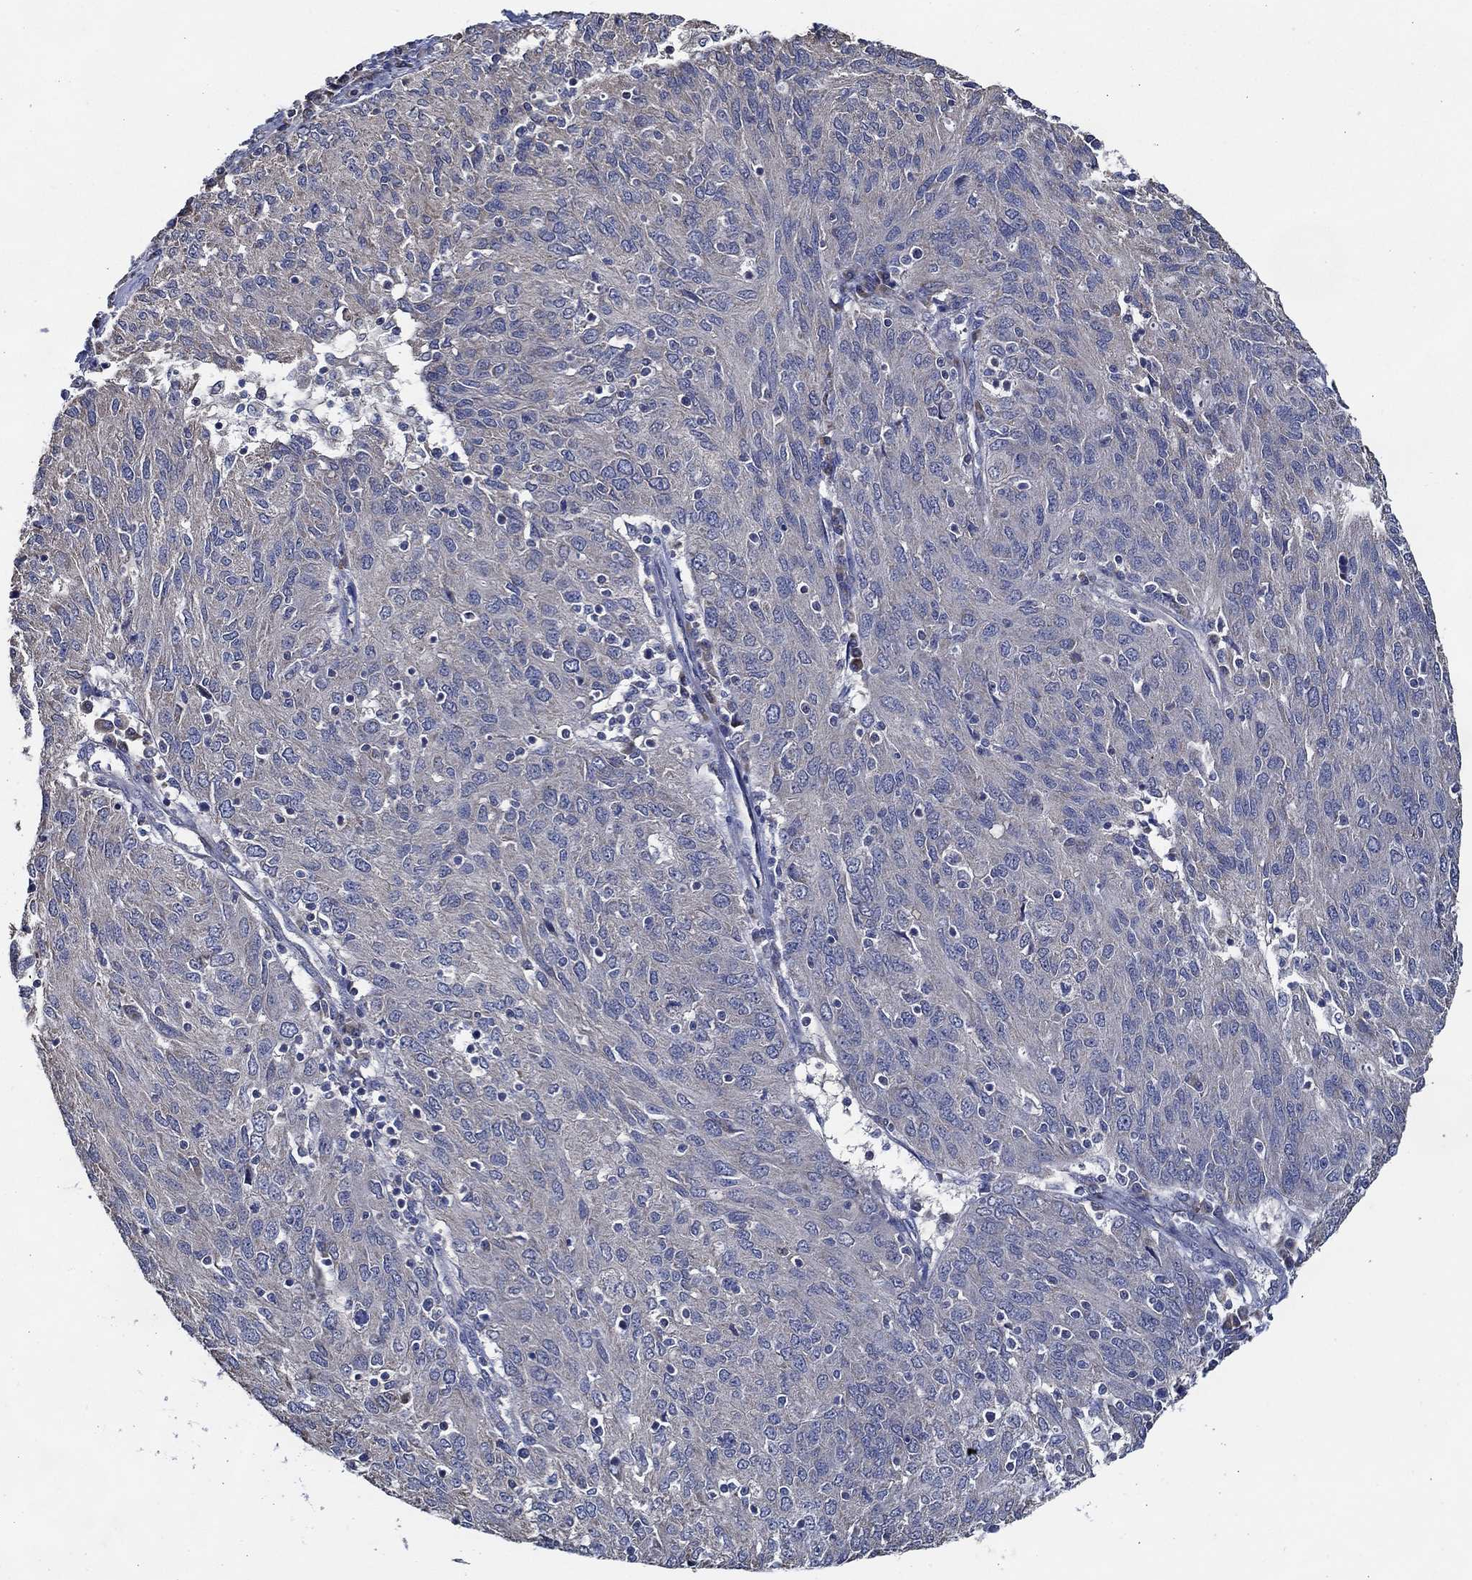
{"staining": {"intensity": "negative", "quantity": "none", "location": "none"}, "tissue": "ovarian cancer", "cell_type": "Tumor cells", "image_type": "cancer", "snomed": [{"axis": "morphology", "description": "Carcinoma, endometroid"}, {"axis": "topography", "description": "Ovary"}], "caption": "A photomicrograph of ovarian endometroid carcinoma stained for a protein demonstrates no brown staining in tumor cells.", "gene": "WDR53", "patient": {"sex": "female", "age": 50}}